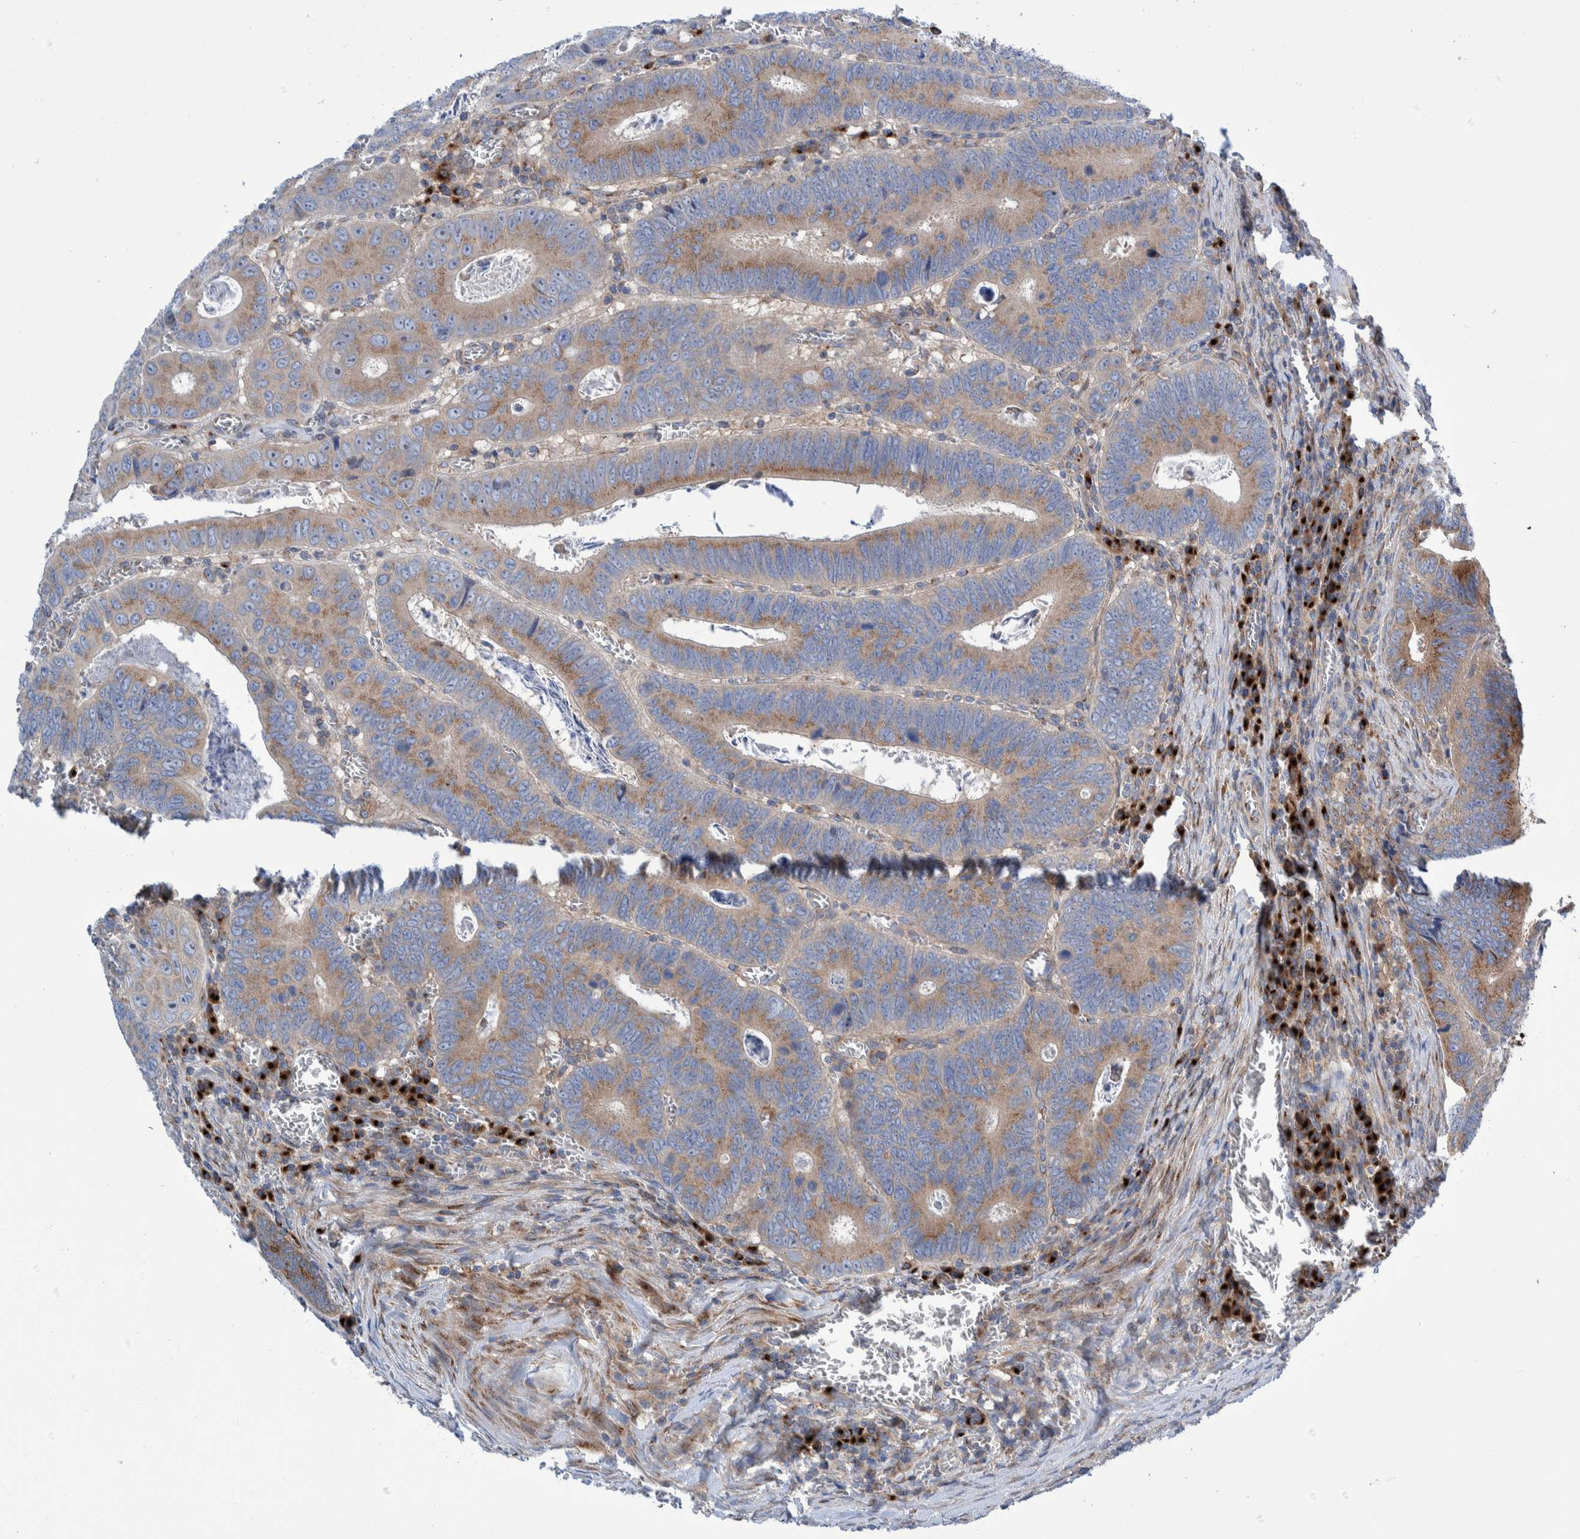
{"staining": {"intensity": "moderate", "quantity": ">75%", "location": "cytoplasmic/membranous"}, "tissue": "colorectal cancer", "cell_type": "Tumor cells", "image_type": "cancer", "snomed": [{"axis": "morphology", "description": "Inflammation, NOS"}, {"axis": "morphology", "description": "Adenocarcinoma, NOS"}, {"axis": "topography", "description": "Colon"}], "caption": "The micrograph shows a brown stain indicating the presence of a protein in the cytoplasmic/membranous of tumor cells in colorectal cancer (adenocarcinoma).", "gene": "TRIM58", "patient": {"sex": "male", "age": 72}}